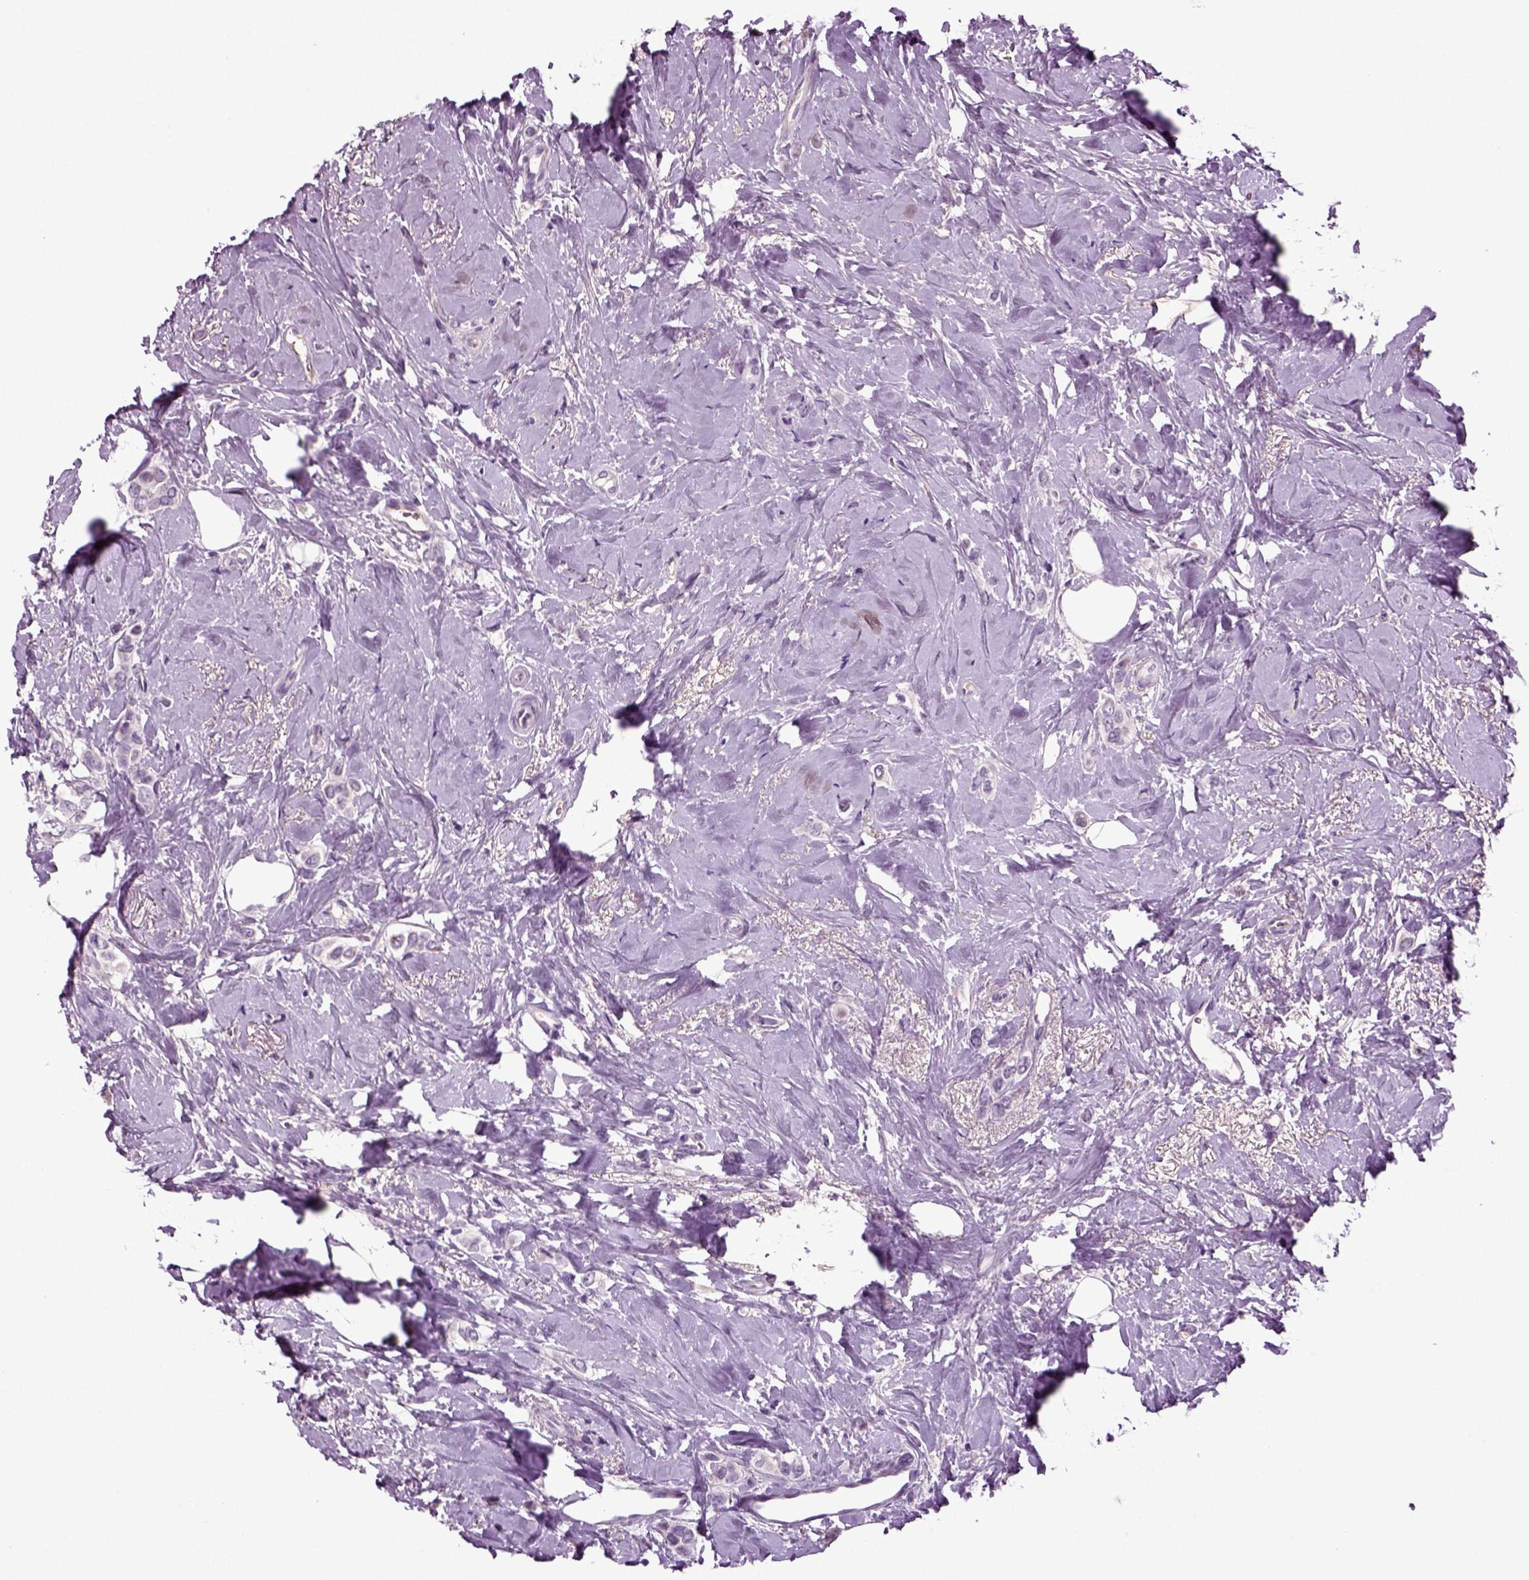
{"staining": {"intensity": "negative", "quantity": "none", "location": "none"}, "tissue": "breast cancer", "cell_type": "Tumor cells", "image_type": "cancer", "snomed": [{"axis": "morphology", "description": "Lobular carcinoma"}, {"axis": "topography", "description": "Breast"}], "caption": "DAB (3,3'-diaminobenzidine) immunohistochemical staining of breast cancer (lobular carcinoma) demonstrates no significant positivity in tumor cells.", "gene": "FGF11", "patient": {"sex": "female", "age": 66}}